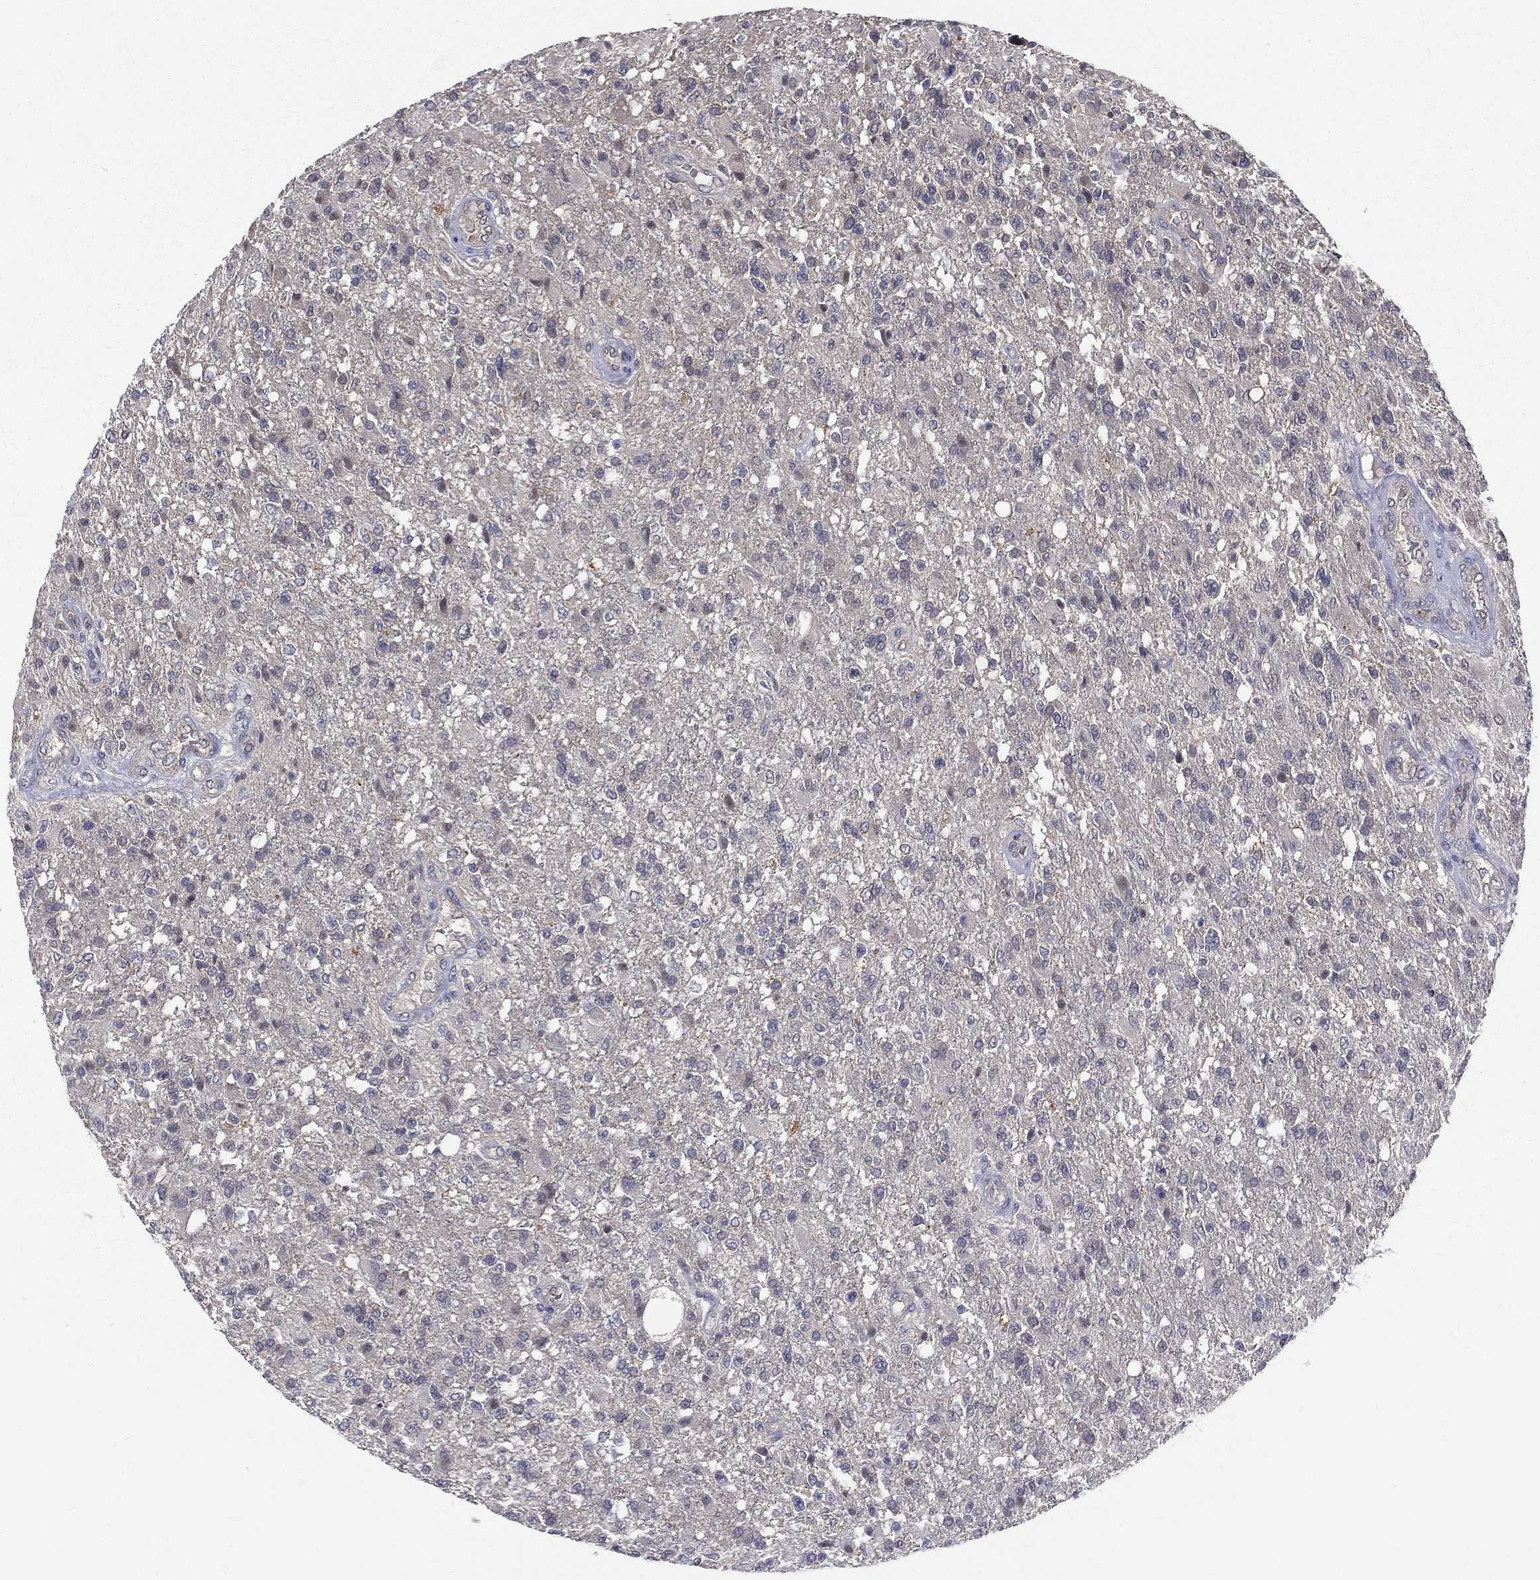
{"staining": {"intensity": "negative", "quantity": "none", "location": "none"}, "tissue": "glioma", "cell_type": "Tumor cells", "image_type": "cancer", "snomed": [{"axis": "morphology", "description": "Glioma, malignant, High grade"}, {"axis": "topography", "description": "Brain"}], "caption": "There is no significant staining in tumor cells of glioma.", "gene": "DLG4", "patient": {"sex": "male", "age": 56}}